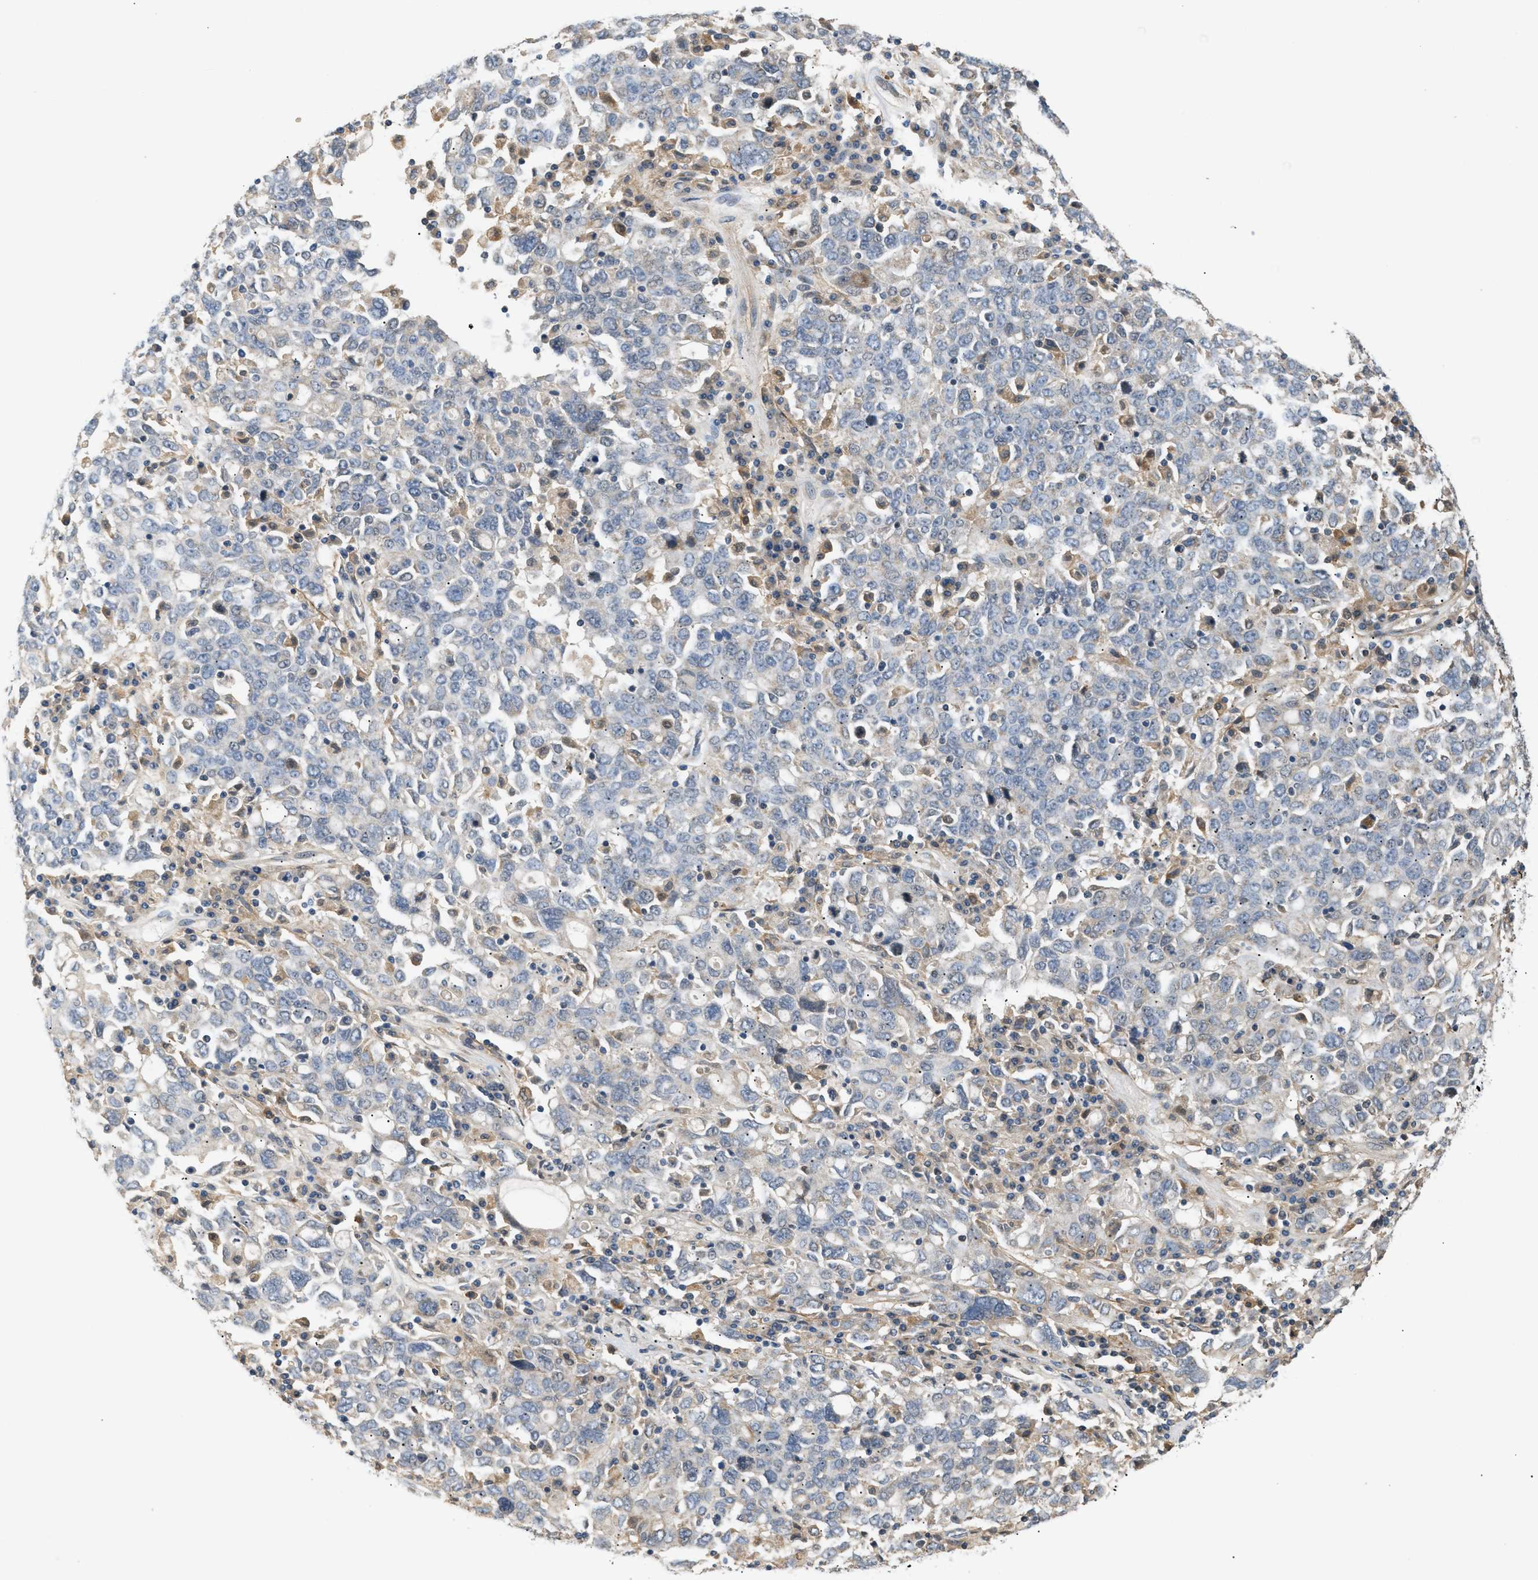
{"staining": {"intensity": "weak", "quantity": "<25%", "location": "cytoplasmic/membranous"}, "tissue": "ovarian cancer", "cell_type": "Tumor cells", "image_type": "cancer", "snomed": [{"axis": "morphology", "description": "Carcinoma, endometroid"}, {"axis": "topography", "description": "Ovary"}], "caption": "IHC of human ovarian endometroid carcinoma demonstrates no staining in tumor cells. (Brightfield microscopy of DAB (3,3'-diaminobenzidine) IHC at high magnification).", "gene": "FARS2", "patient": {"sex": "female", "age": 62}}